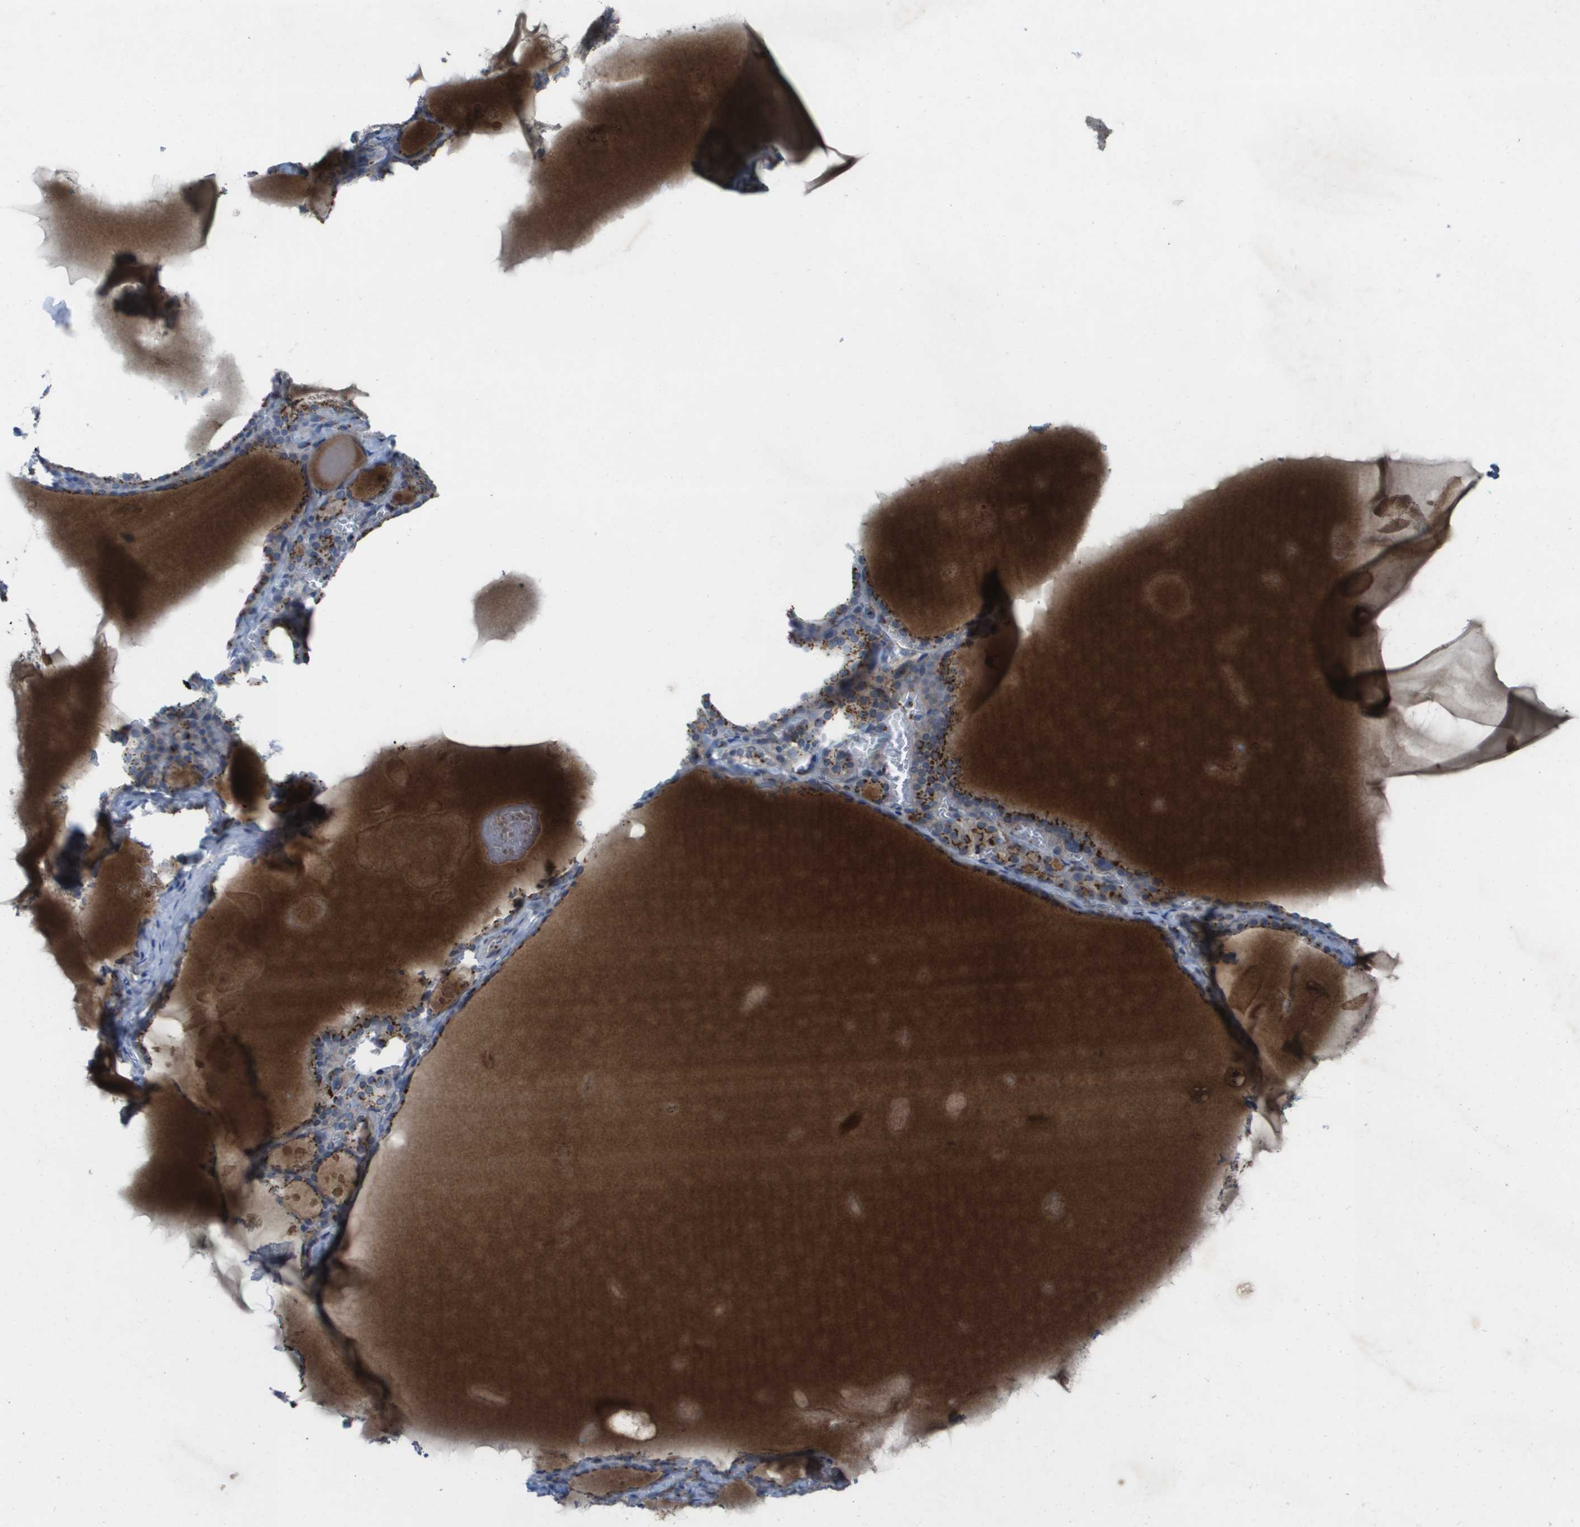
{"staining": {"intensity": "strong", "quantity": ">75%", "location": "cytoplasmic/membranous"}, "tissue": "thyroid gland", "cell_type": "Glandular cells", "image_type": "normal", "snomed": [{"axis": "morphology", "description": "Normal tissue, NOS"}, {"axis": "topography", "description": "Thyroid gland"}], "caption": "Protein positivity by IHC reveals strong cytoplasmic/membranous staining in about >75% of glandular cells in unremarkable thyroid gland.", "gene": "QSOX2", "patient": {"sex": "male", "age": 56}}